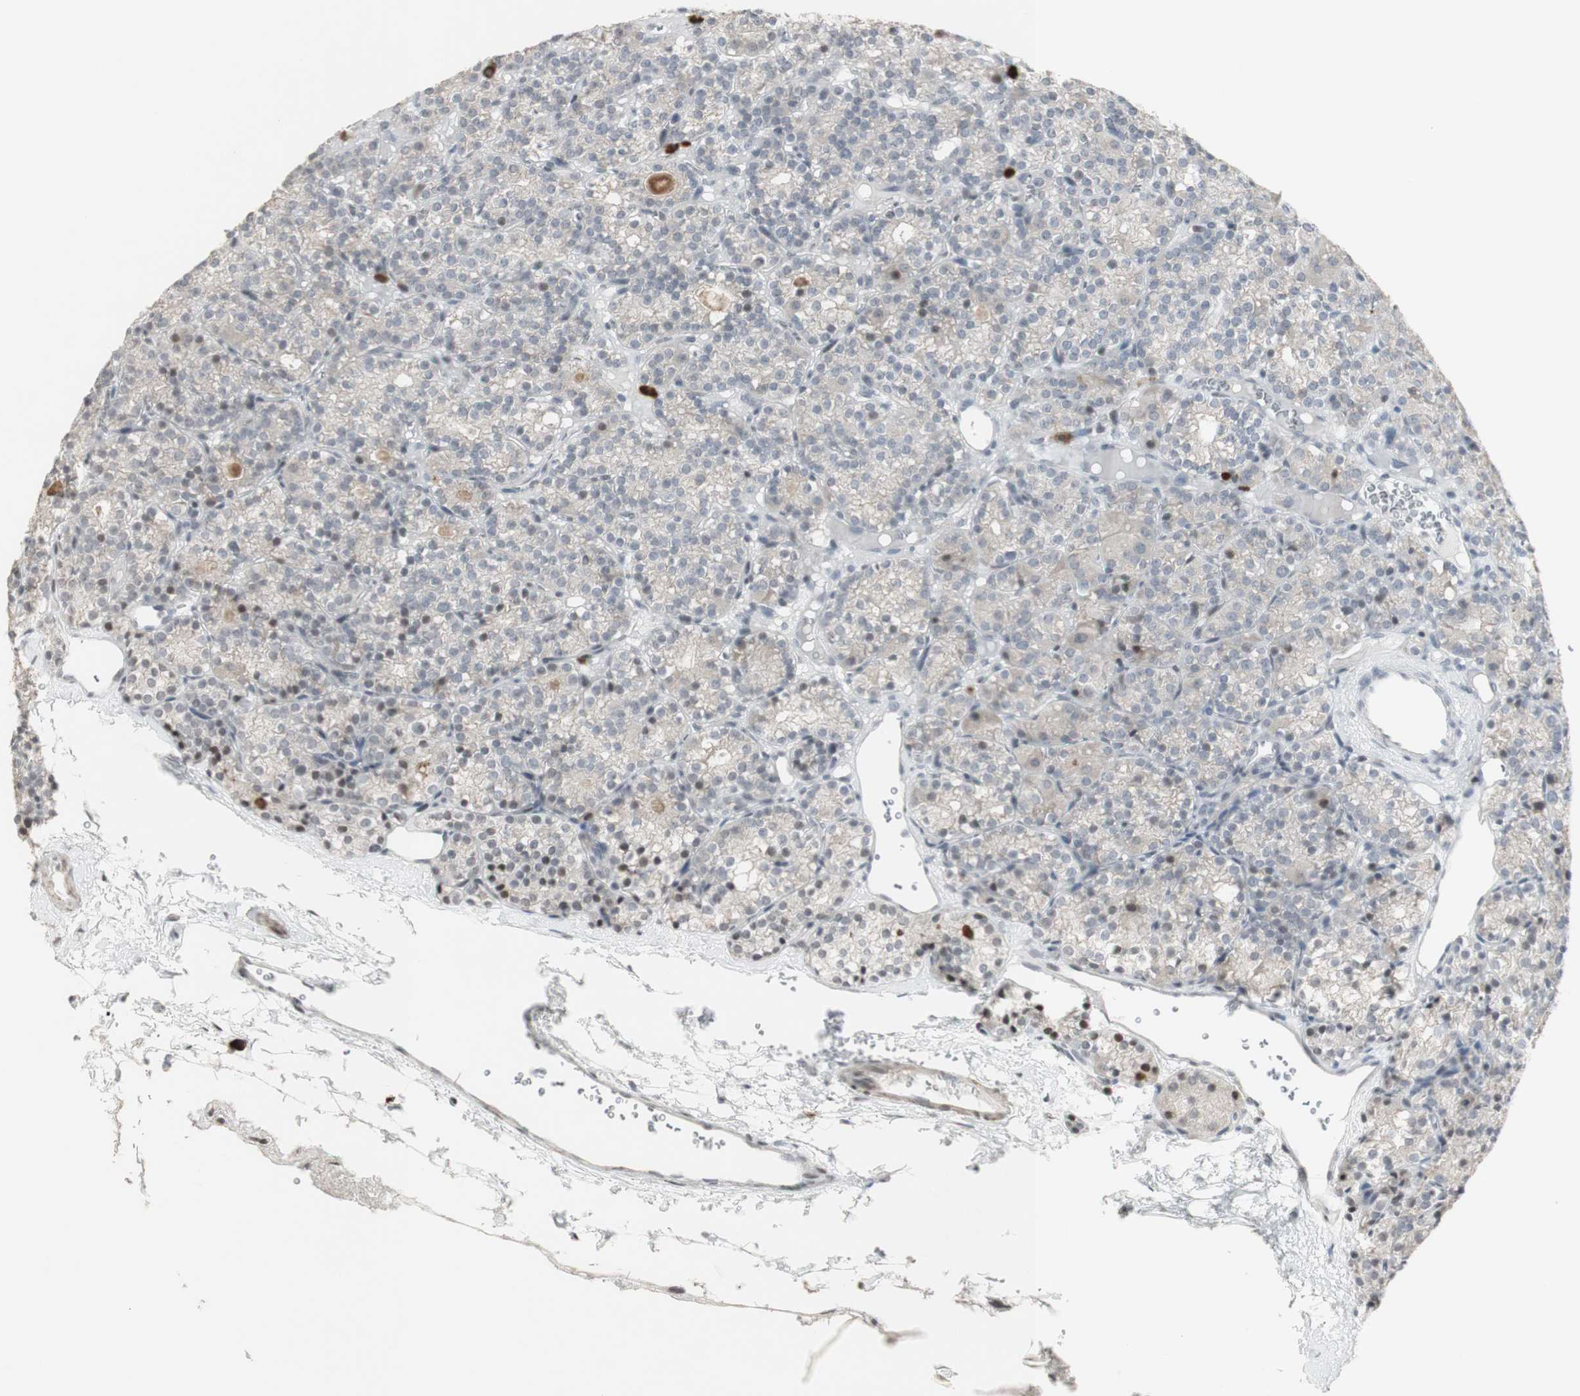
{"staining": {"intensity": "strong", "quantity": "25%-75%", "location": "nuclear"}, "tissue": "parathyroid gland", "cell_type": "Glandular cells", "image_type": "normal", "snomed": [{"axis": "morphology", "description": "Normal tissue, NOS"}, {"axis": "topography", "description": "Parathyroid gland"}], "caption": "The histopathology image exhibits immunohistochemical staining of unremarkable parathyroid gland. There is strong nuclear positivity is identified in approximately 25%-75% of glandular cells.", "gene": "C1orf116", "patient": {"sex": "female", "age": 64}}